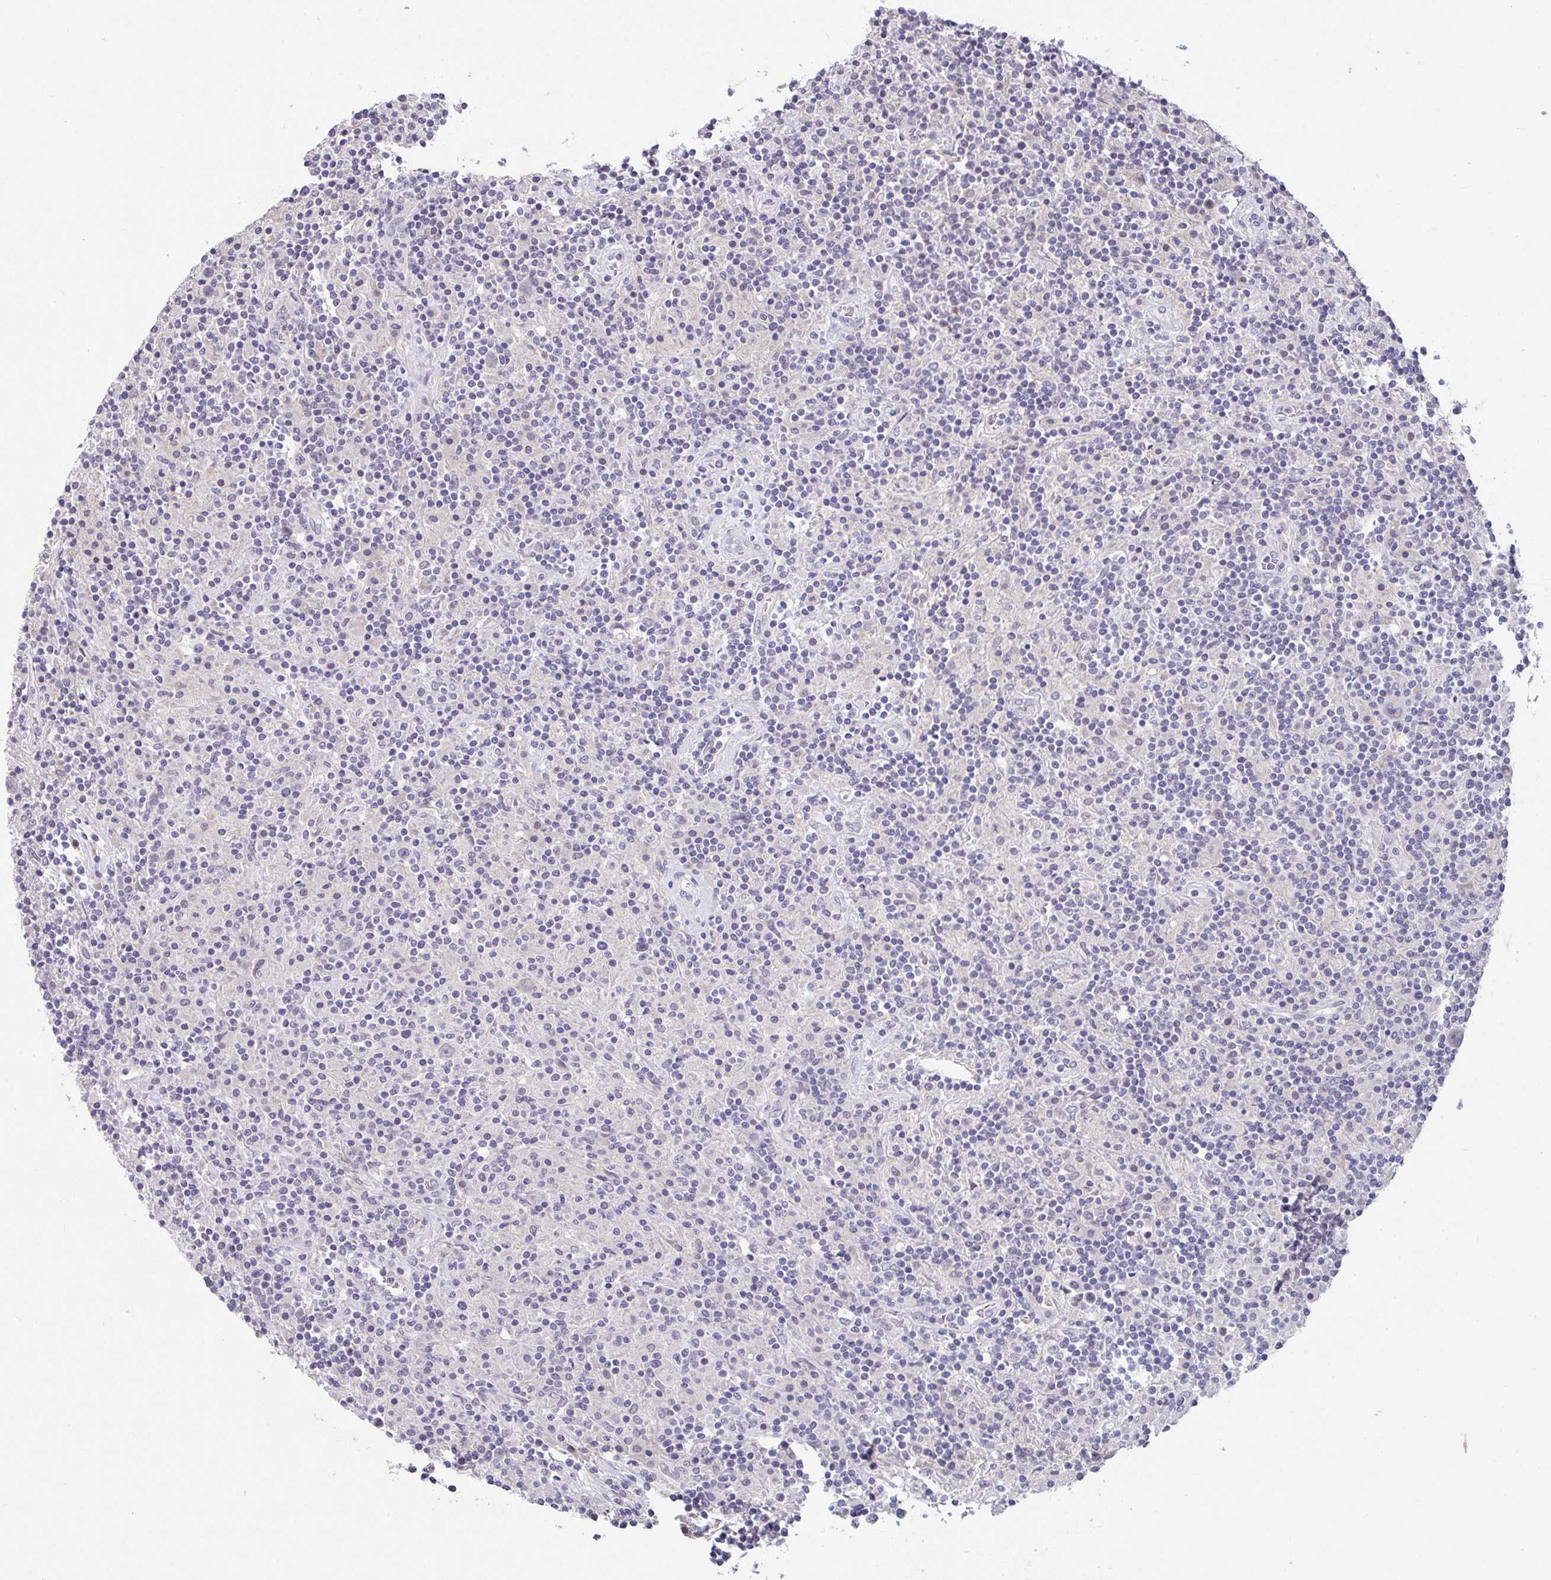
{"staining": {"intensity": "negative", "quantity": "none", "location": "none"}, "tissue": "lymphoma", "cell_type": "Tumor cells", "image_type": "cancer", "snomed": [{"axis": "morphology", "description": "Hodgkin's disease, NOS"}, {"axis": "topography", "description": "Lymph node"}], "caption": "This histopathology image is of lymphoma stained with immunohistochemistry to label a protein in brown with the nuclei are counter-stained blue. There is no staining in tumor cells.", "gene": "GLTPD2", "patient": {"sex": "male", "age": 70}}